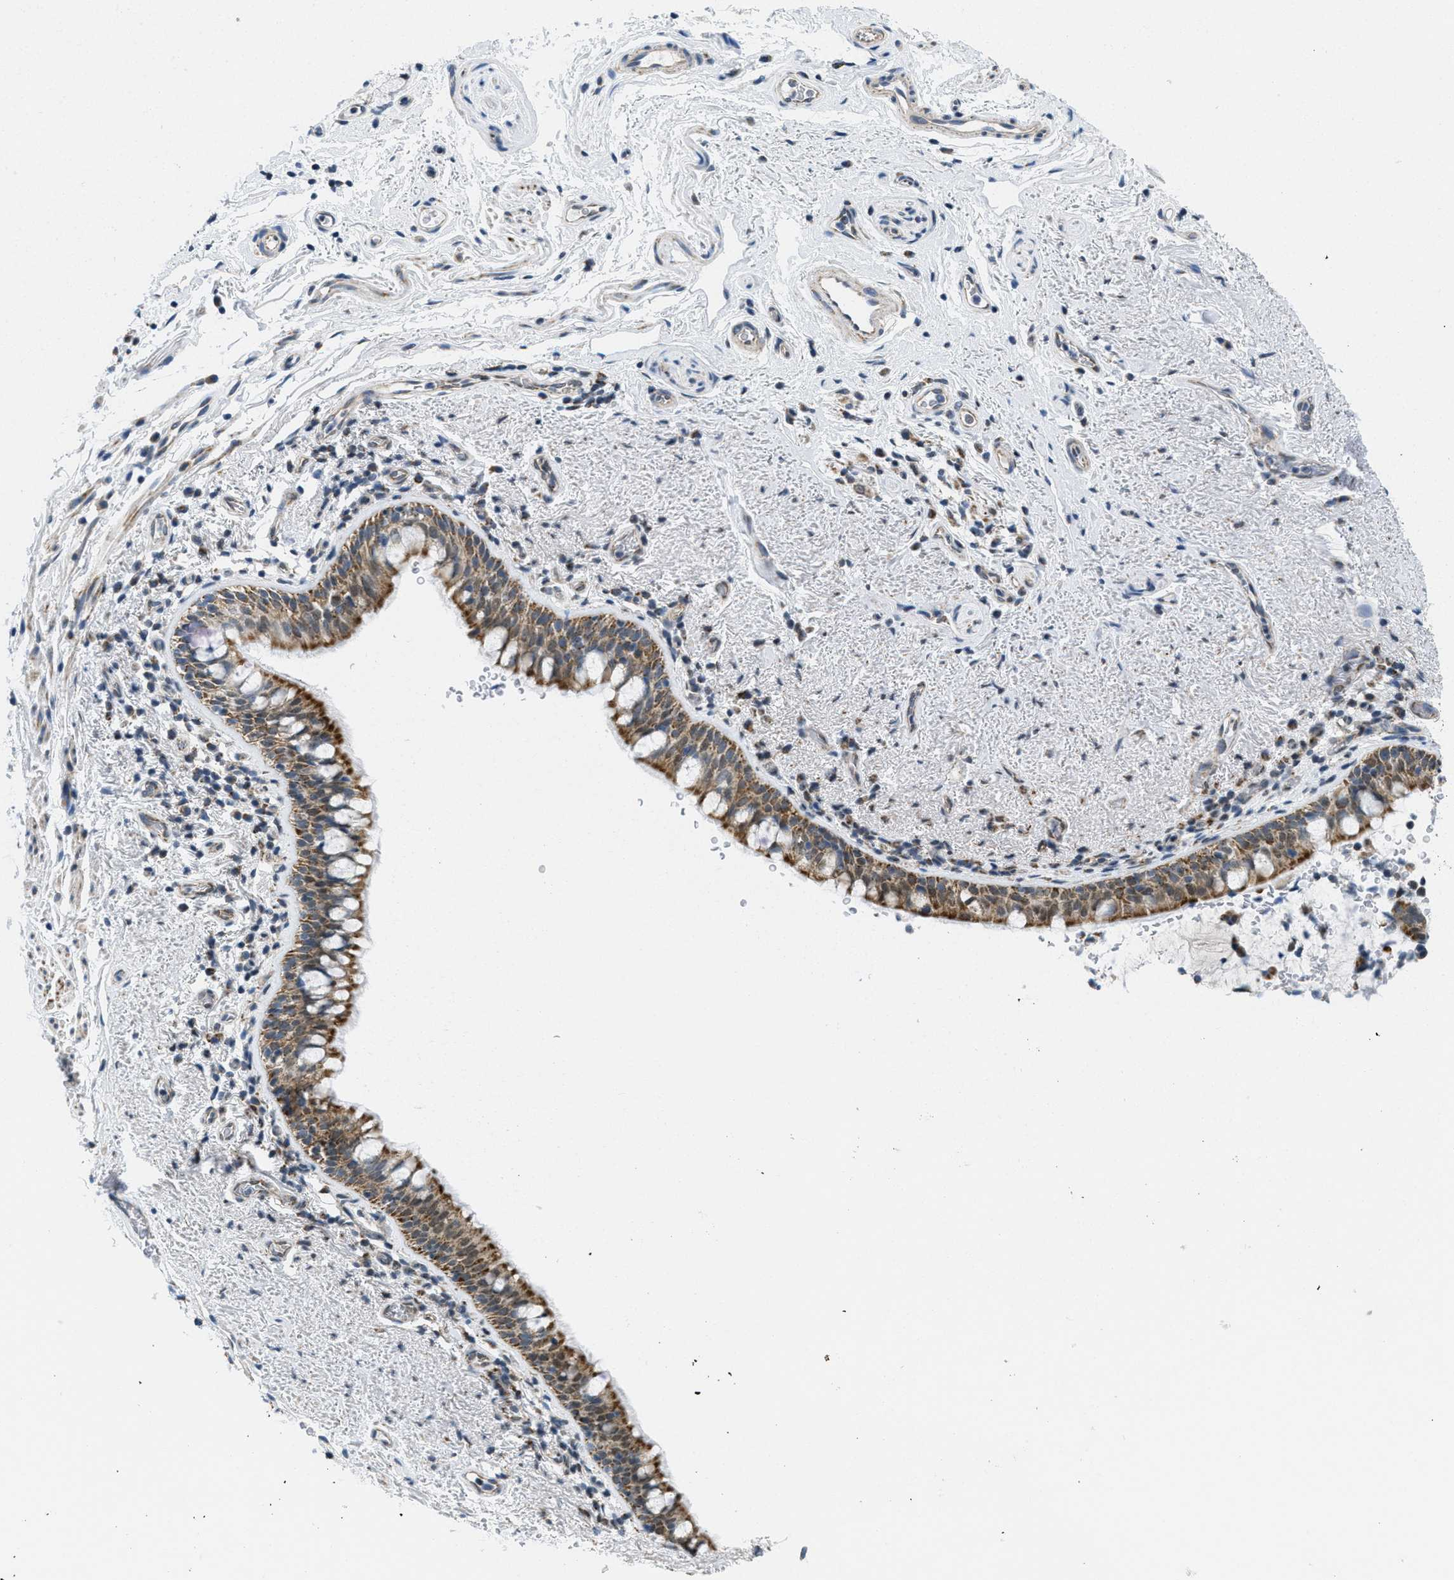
{"staining": {"intensity": "moderate", "quantity": ">75%", "location": "cytoplasmic/membranous"}, "tissue": "bronchus", "cell_type": "Respiratory epithelial cells", "image_type": "normal", "snomed": [{"axis": "morphology", "description": "Normal tissue, NOS"}, {"axis": "morphology", "description": "Inflammation, NOS"}, {"axis": "topography", "description": "Cartilage tissue"}, {"axis": "topography", "description": "Bronchus"}], "caption": "The photomicrograph displays staining of unremarkable bronchus, revealing moderate cytoplasmic/membranous protein positivity (brown color) within respiratory epithelial cells. Using DAB (3,3'-diaminobenzidine) (brown) and hematoxylin (blue) stains, captured at high magnification using brightfield microscopy.", "gene": "TOMM70", "patient": {"sex": "male", "age": 77}}